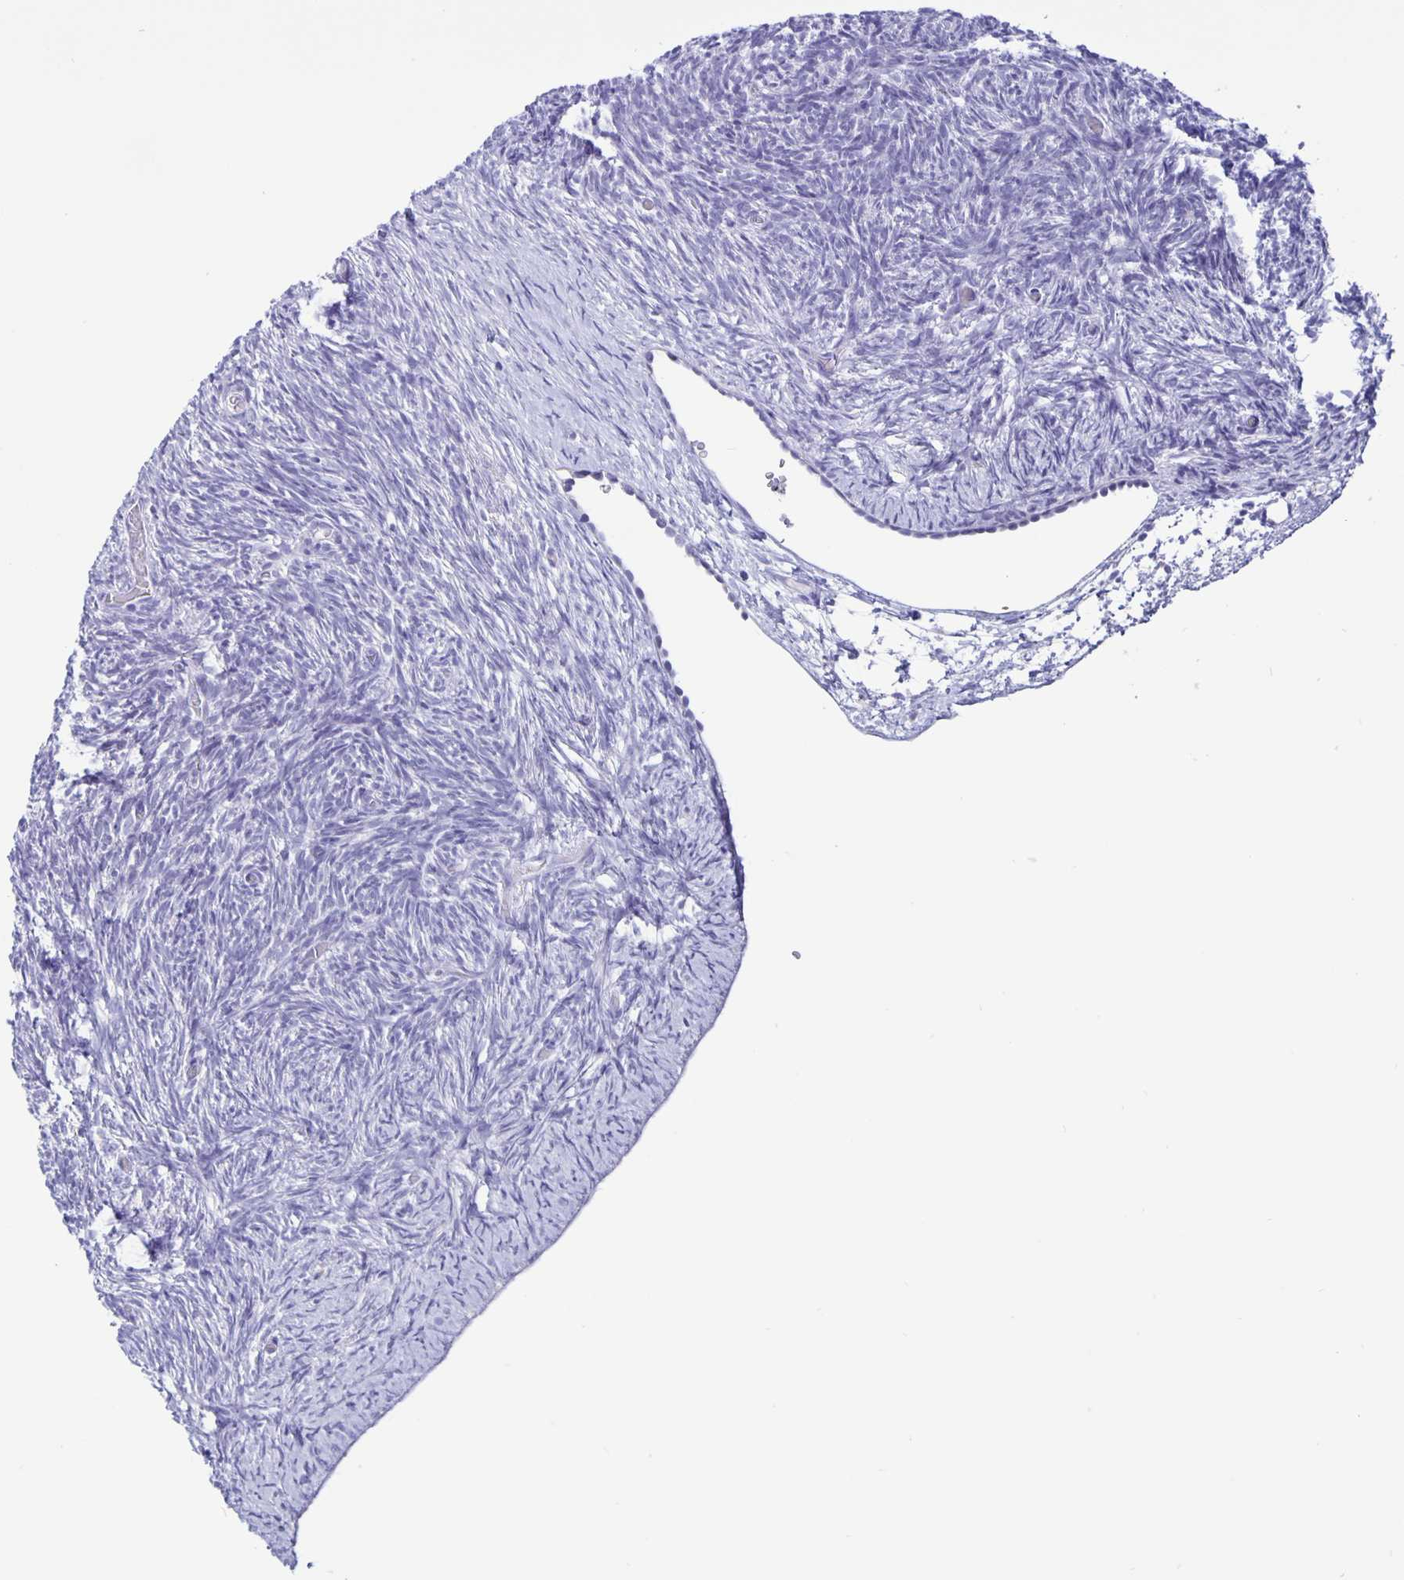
{"staining": {"intensity": "weak", "quantity": "25%-75%", "location": "cytoplasmic/membranous"}, "tissue": "ovary", "cell_type": "Follicle cells", "image_type": "normal", "snomed": [{"axis": "morphology", "description": "Normal tissue, NOS"}, {"axis": "topography", "description": "Ovary"}], "caption": "Immunohistochemical staining of normal human ovary displays low levels of weak cytoplasmic/membranous positivity in approximately 25%-75% of follicle cells.", "gene": "ERMN", "patient": {"sex": "female", "age": 39}}